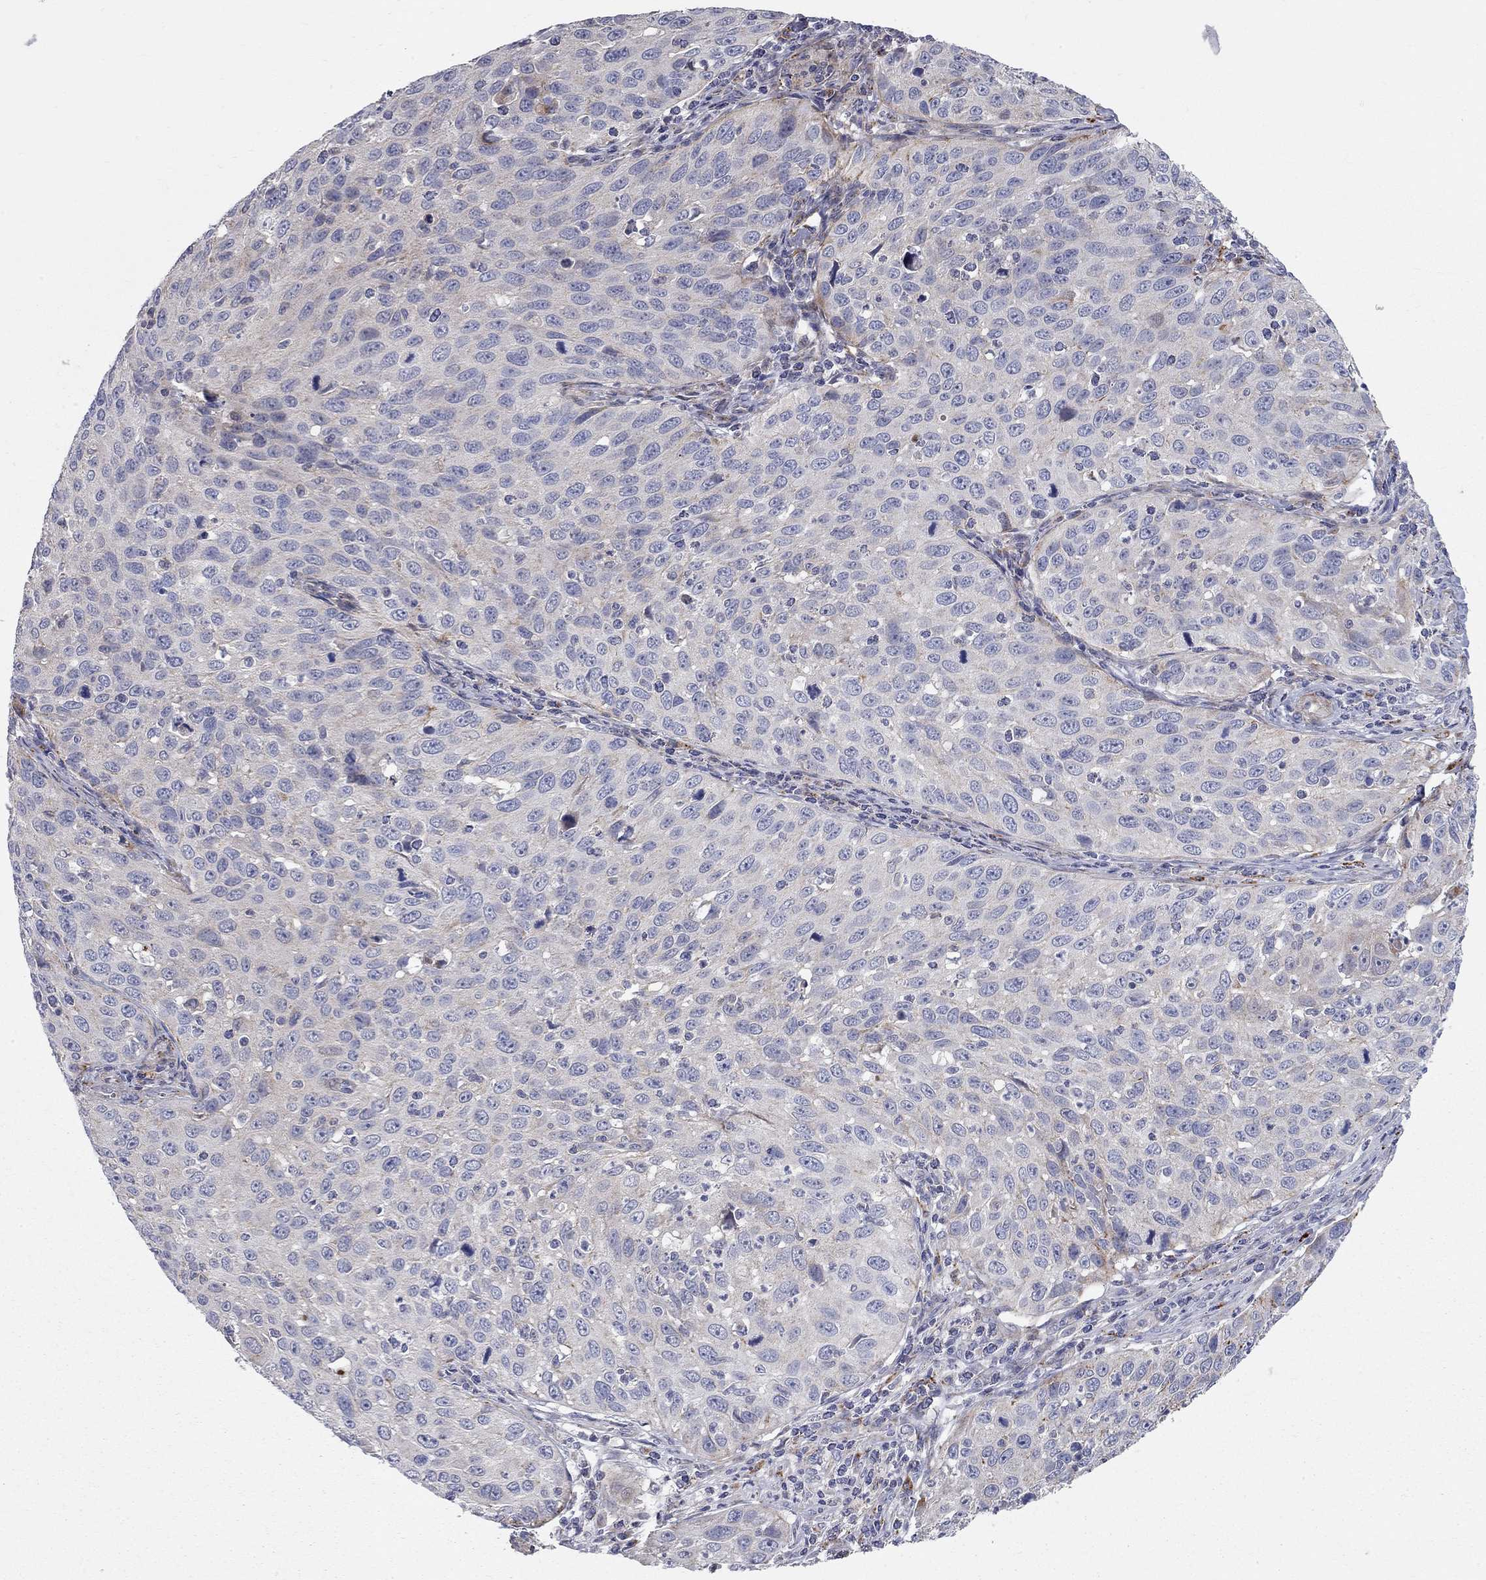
{"staining": {"intensity": "negative", "quantity": "none", "location": "none"}, "tissue": "cervical cancer", "cell_type": "Tumor cells", "image_type": "cancer", "snomed": [{"axis": "morphology", "description": "Squamous cell carcinoma, NOS"}, {"axis": "topography", "description": "Cervix"}], "caption": "High magnification brightfield microscopy of squamous cell carcinoma (cervical) stained with DAB (3,3'-diaminobenzidine) (brown) and counterstained with hematoxylin (blue): tumor cells show no significant positivity.", "gene": "KANSL1L", "patient": {"sex": "female", "age": 26}}